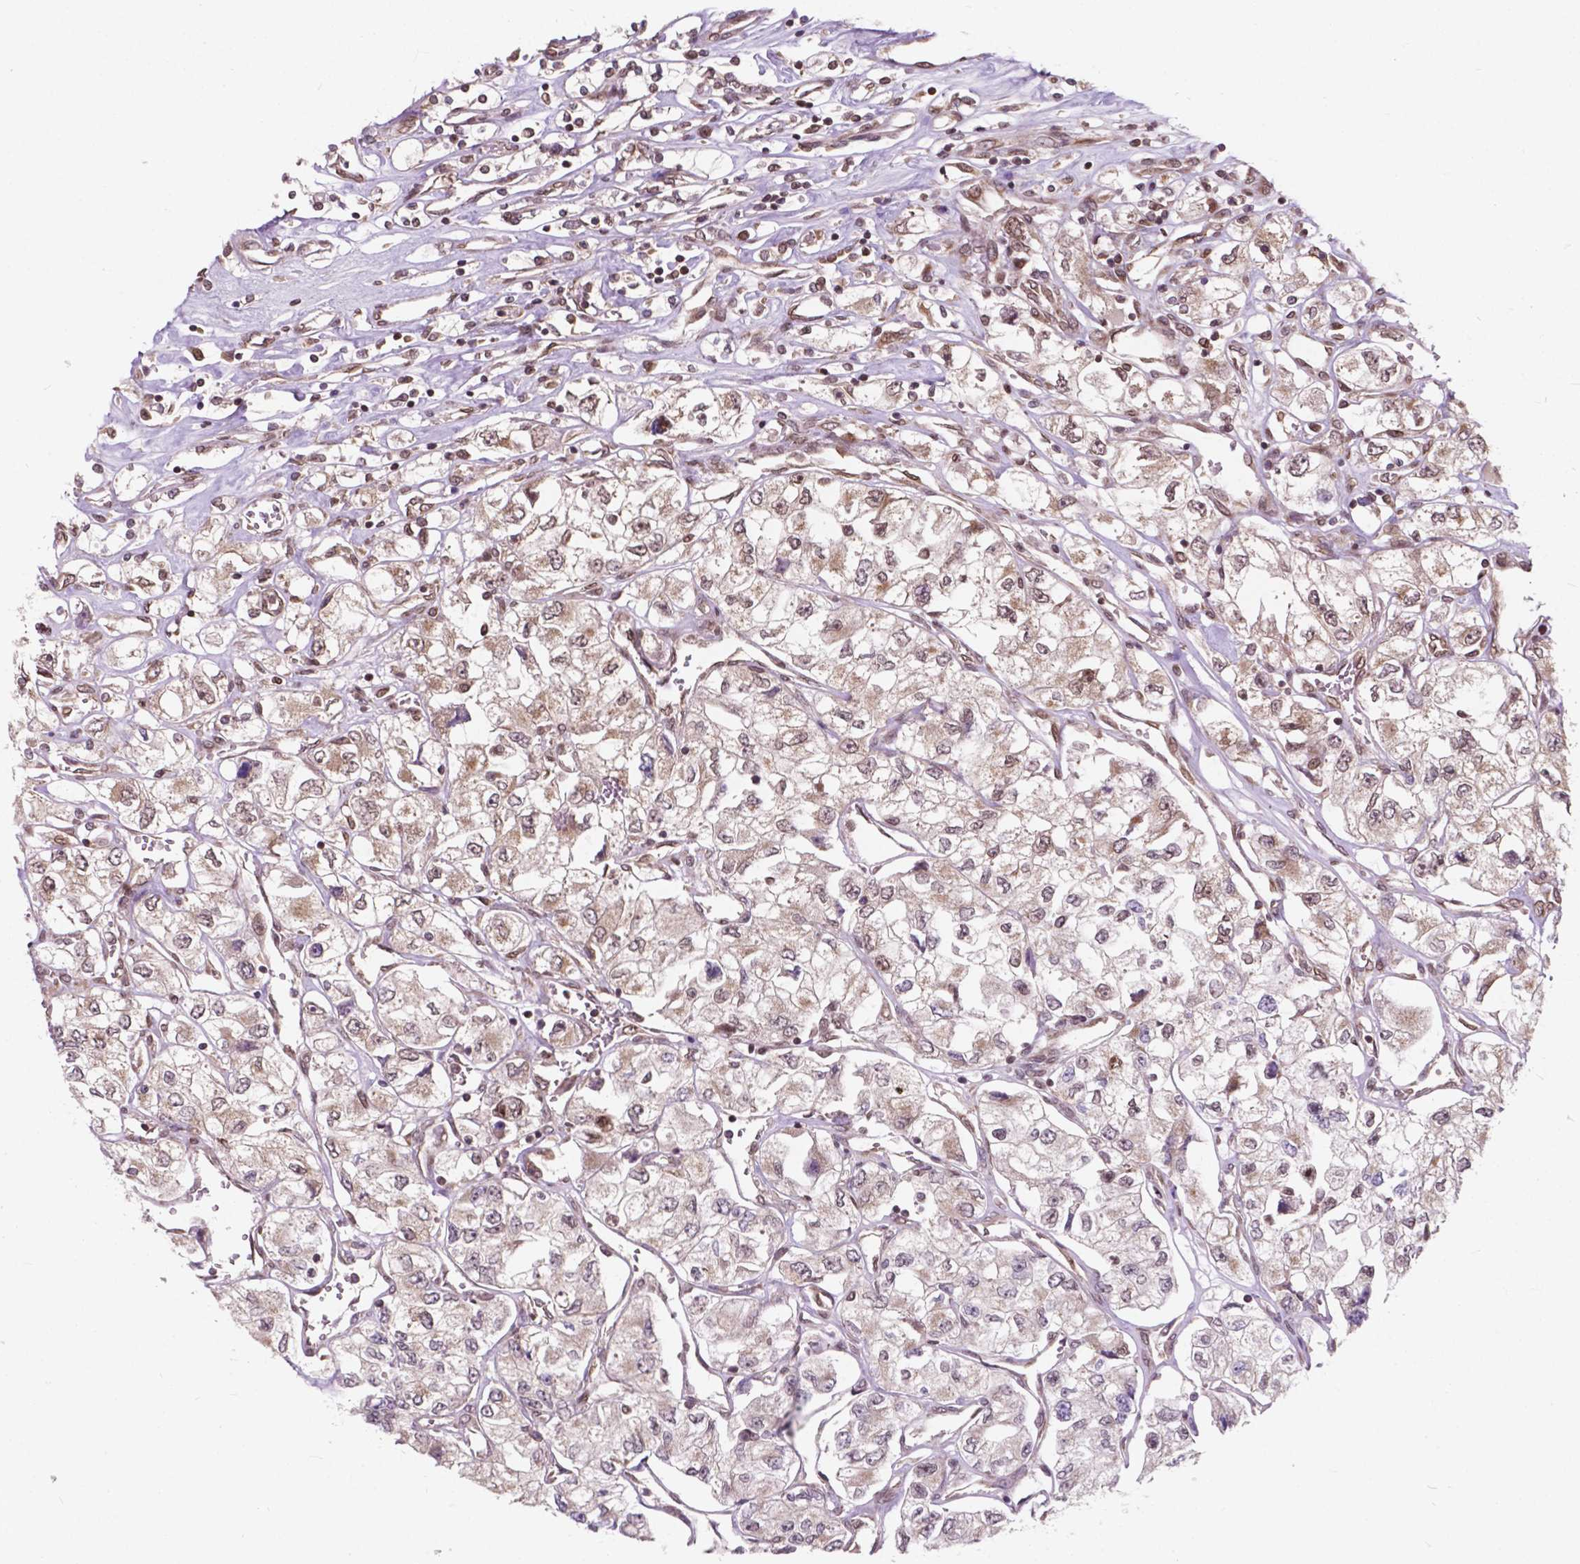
{"staining": {"intensity": "weak", "quantity": ">75%", "location": "cytoplasmic/membranous,nuclear"}, "tissue": "renal cancer", "cell_type": "Tumor cells", "image_type": "cancer", "snomed": [{"axis": "morphology", "description": "Adenocarcinoma, NOS"}, {"axis": "topography", "description": "Kidney"}], "caption": "The histopathology image exhibits staining of renal adenocarcinoma, revealing weak cytoplasmic/membranous and nuclear protein positivity (brown color) within tumor cells.", "gene": "MRPL33", "patient": {"sex": "female", "age": 59}}